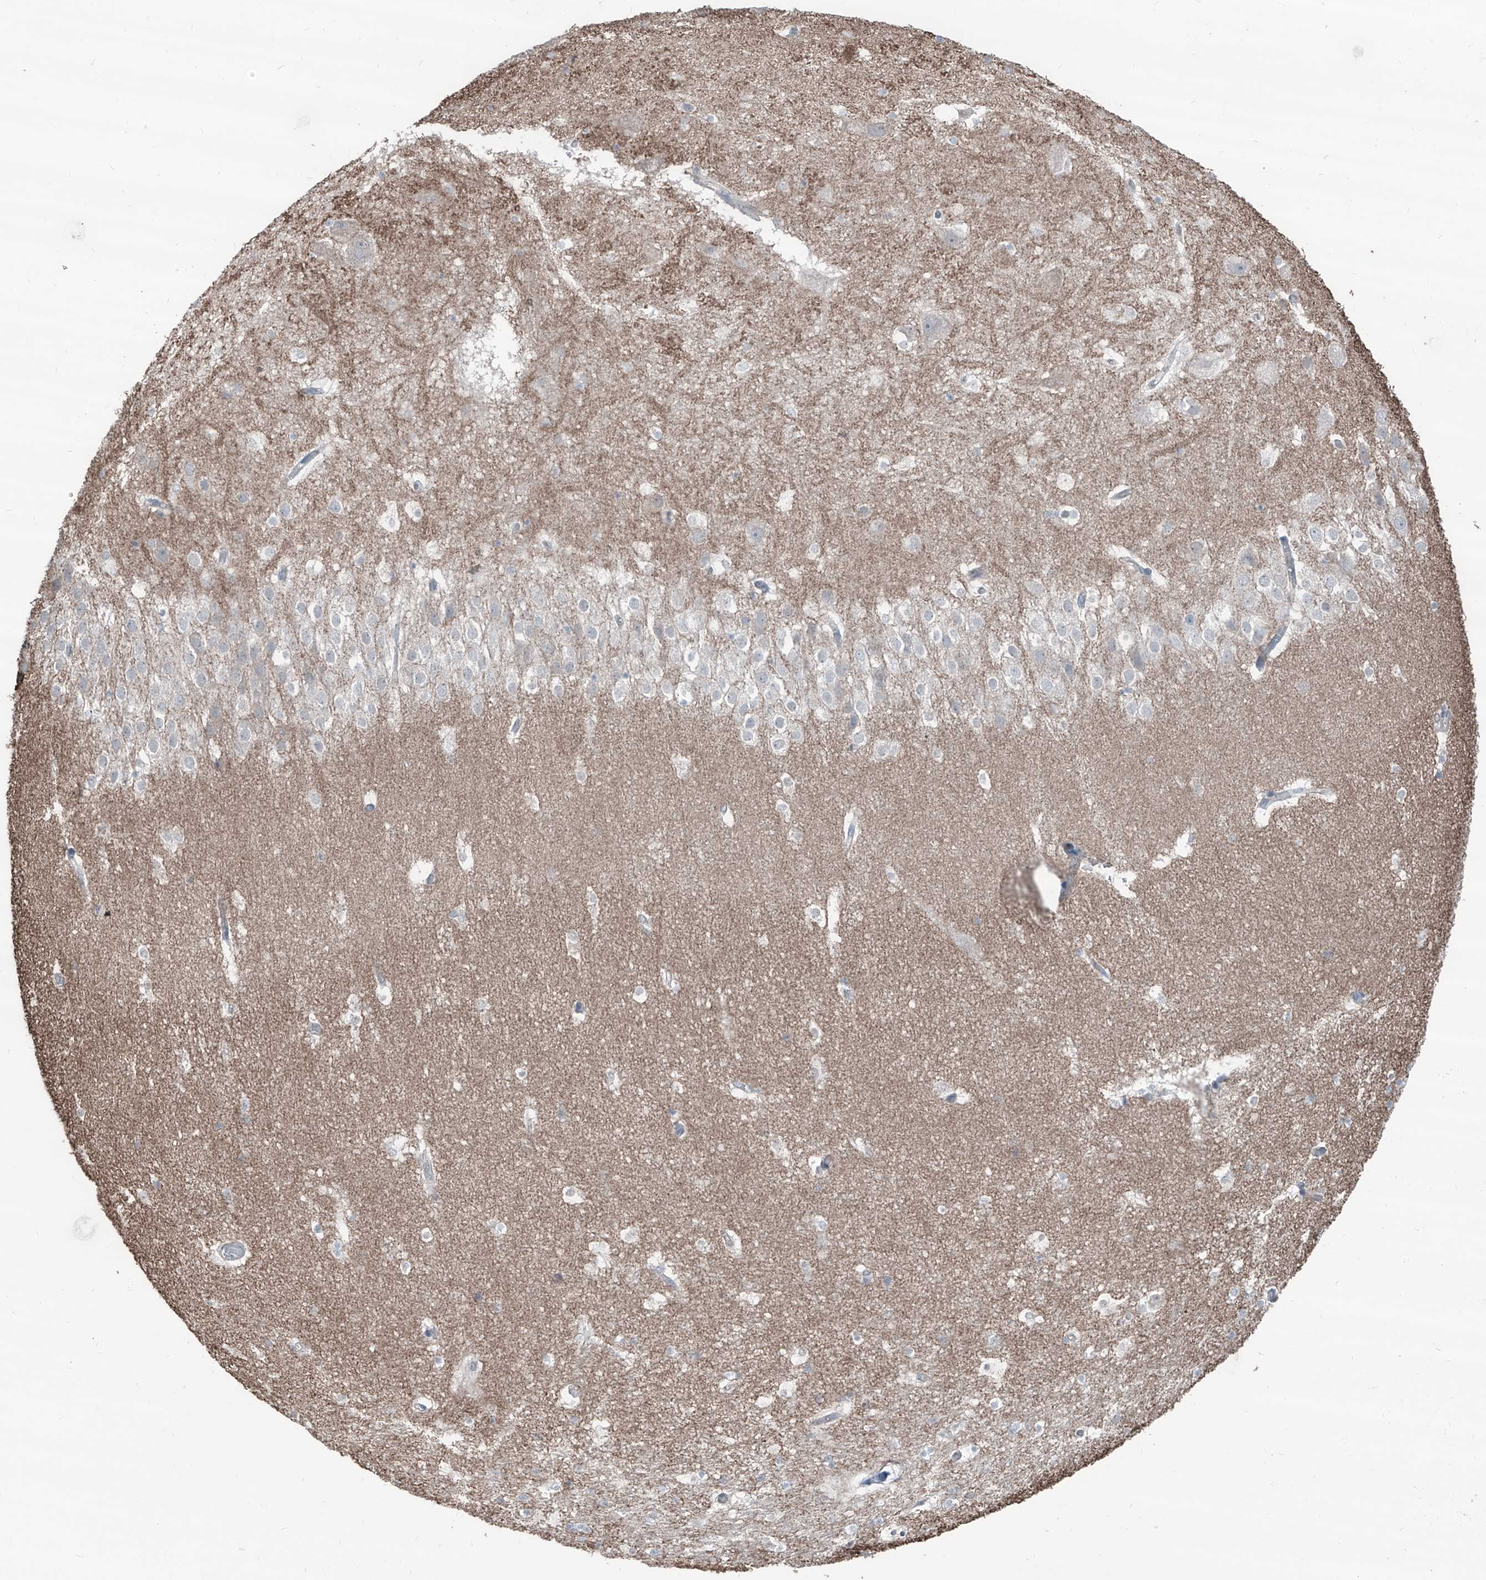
{"staining": {"intensity": "negative", "quantity": "none", "location": "none"}, "tissue": "hippocampus", "cell_type": "Glial cells", "image_type": "normal", "snomed": [{"axis": "morphology", "description": "Normal tissue, NOS"}, {"axis": "topography", "description": "Hippocampus"}], "caption": "This is an IHC micrograph of normal human hippocampus. There is no positivity in glial cells.", "gene": "HSPB11", "patient": {"sex": "female", "age": 52}}